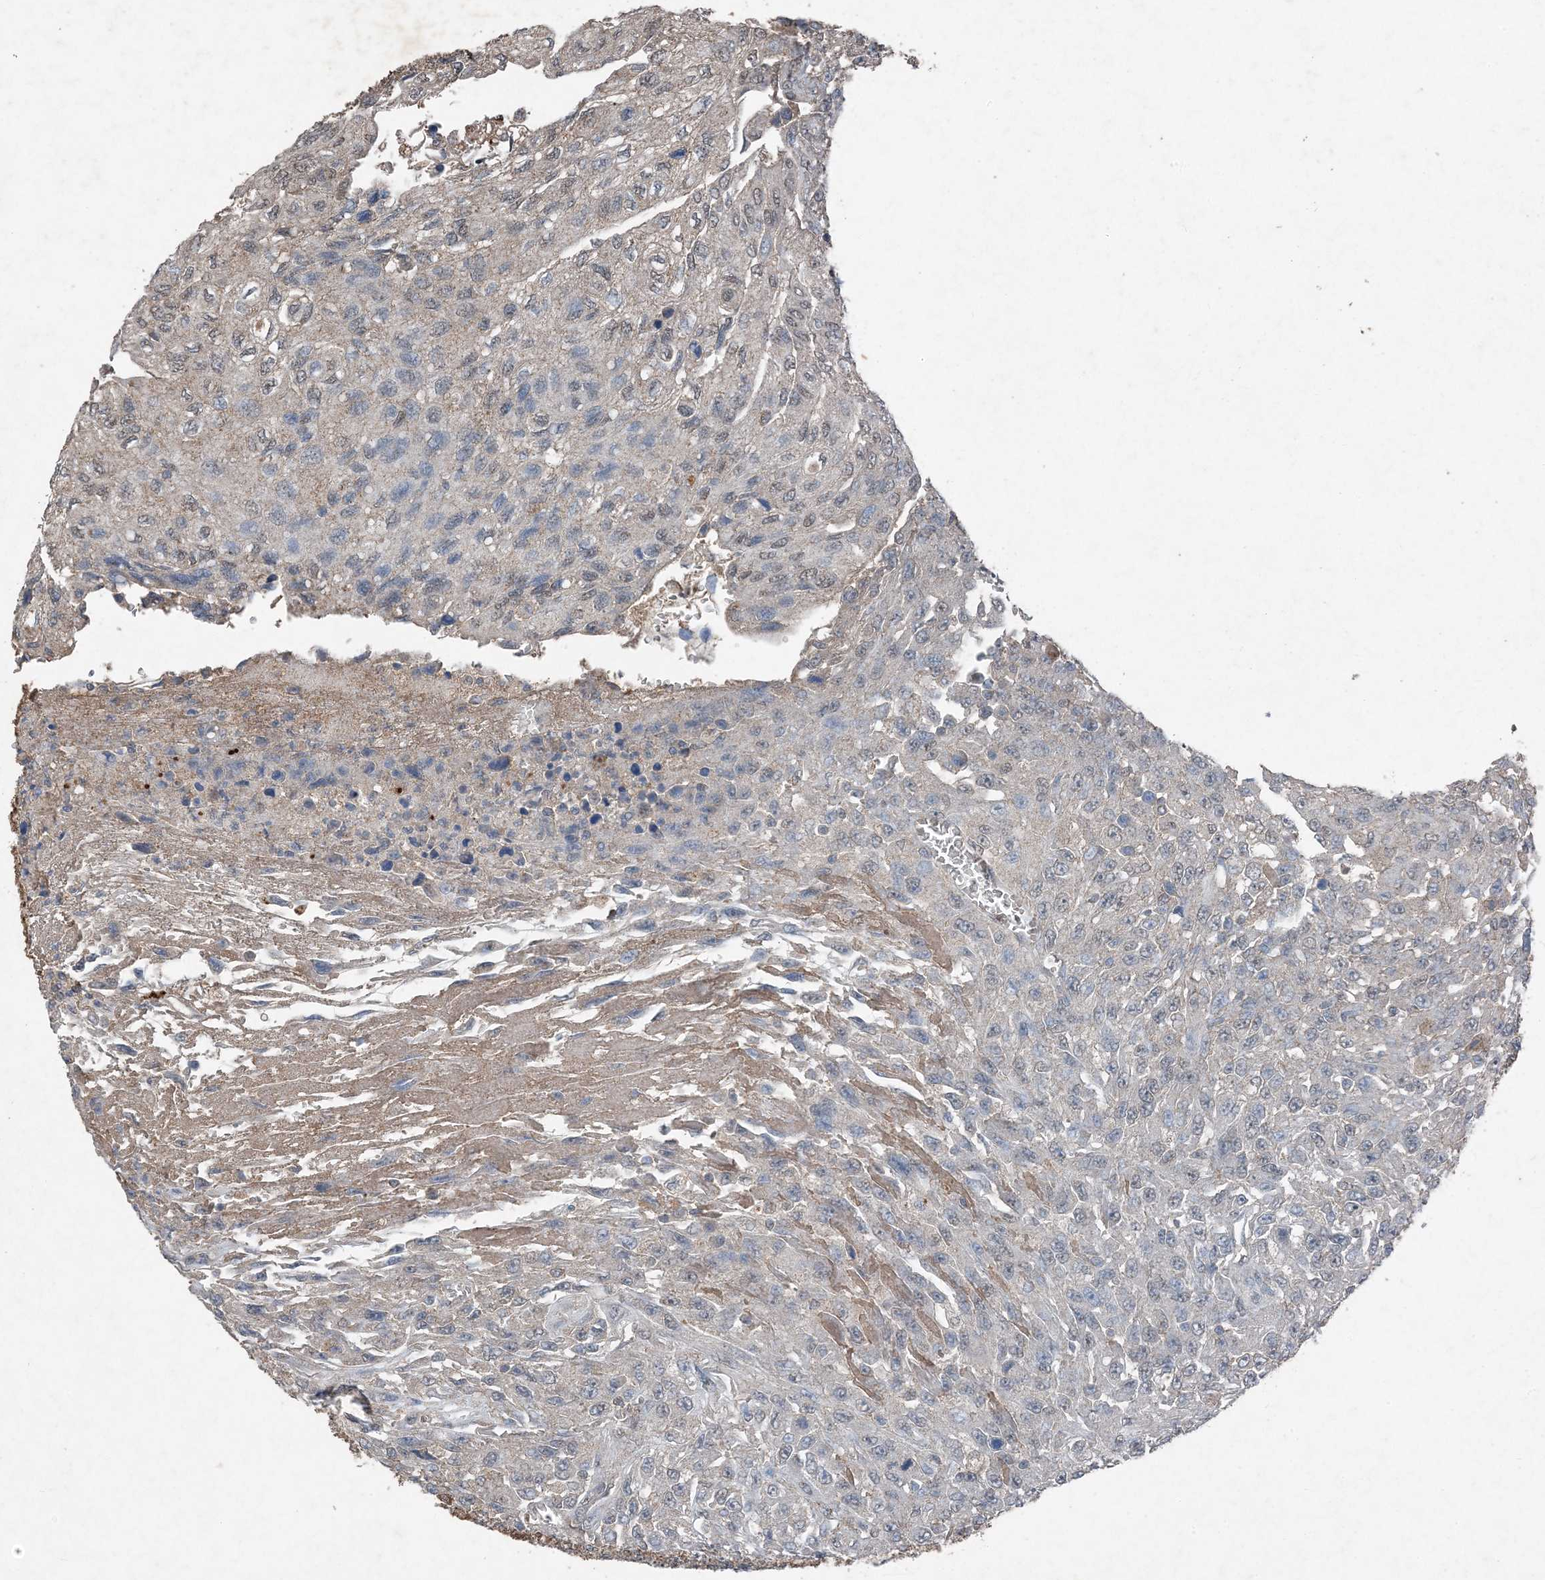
{"staining": {"intensity": "weak", "quantity": "25%-75%", "location": "cytoplasmic/membranous"}, "tissue": "urothelial cancer", "cell_type": "Tumor cells", "image_type": "cancer", "snomed": [{"axis": "morphology", "description": "Urothelial carcinoma, High grade"}, {"axis": "topography", "description": "Urinary bladder"}], "caption": "There is low levels of weak cytoplasmic/membranous staining in tumor cells of urothelial cancer, as demonstrated by immunohistochemical staining (brown color).", "gene": "FCN3", "patient": {"sex": "male", "age": 66}}